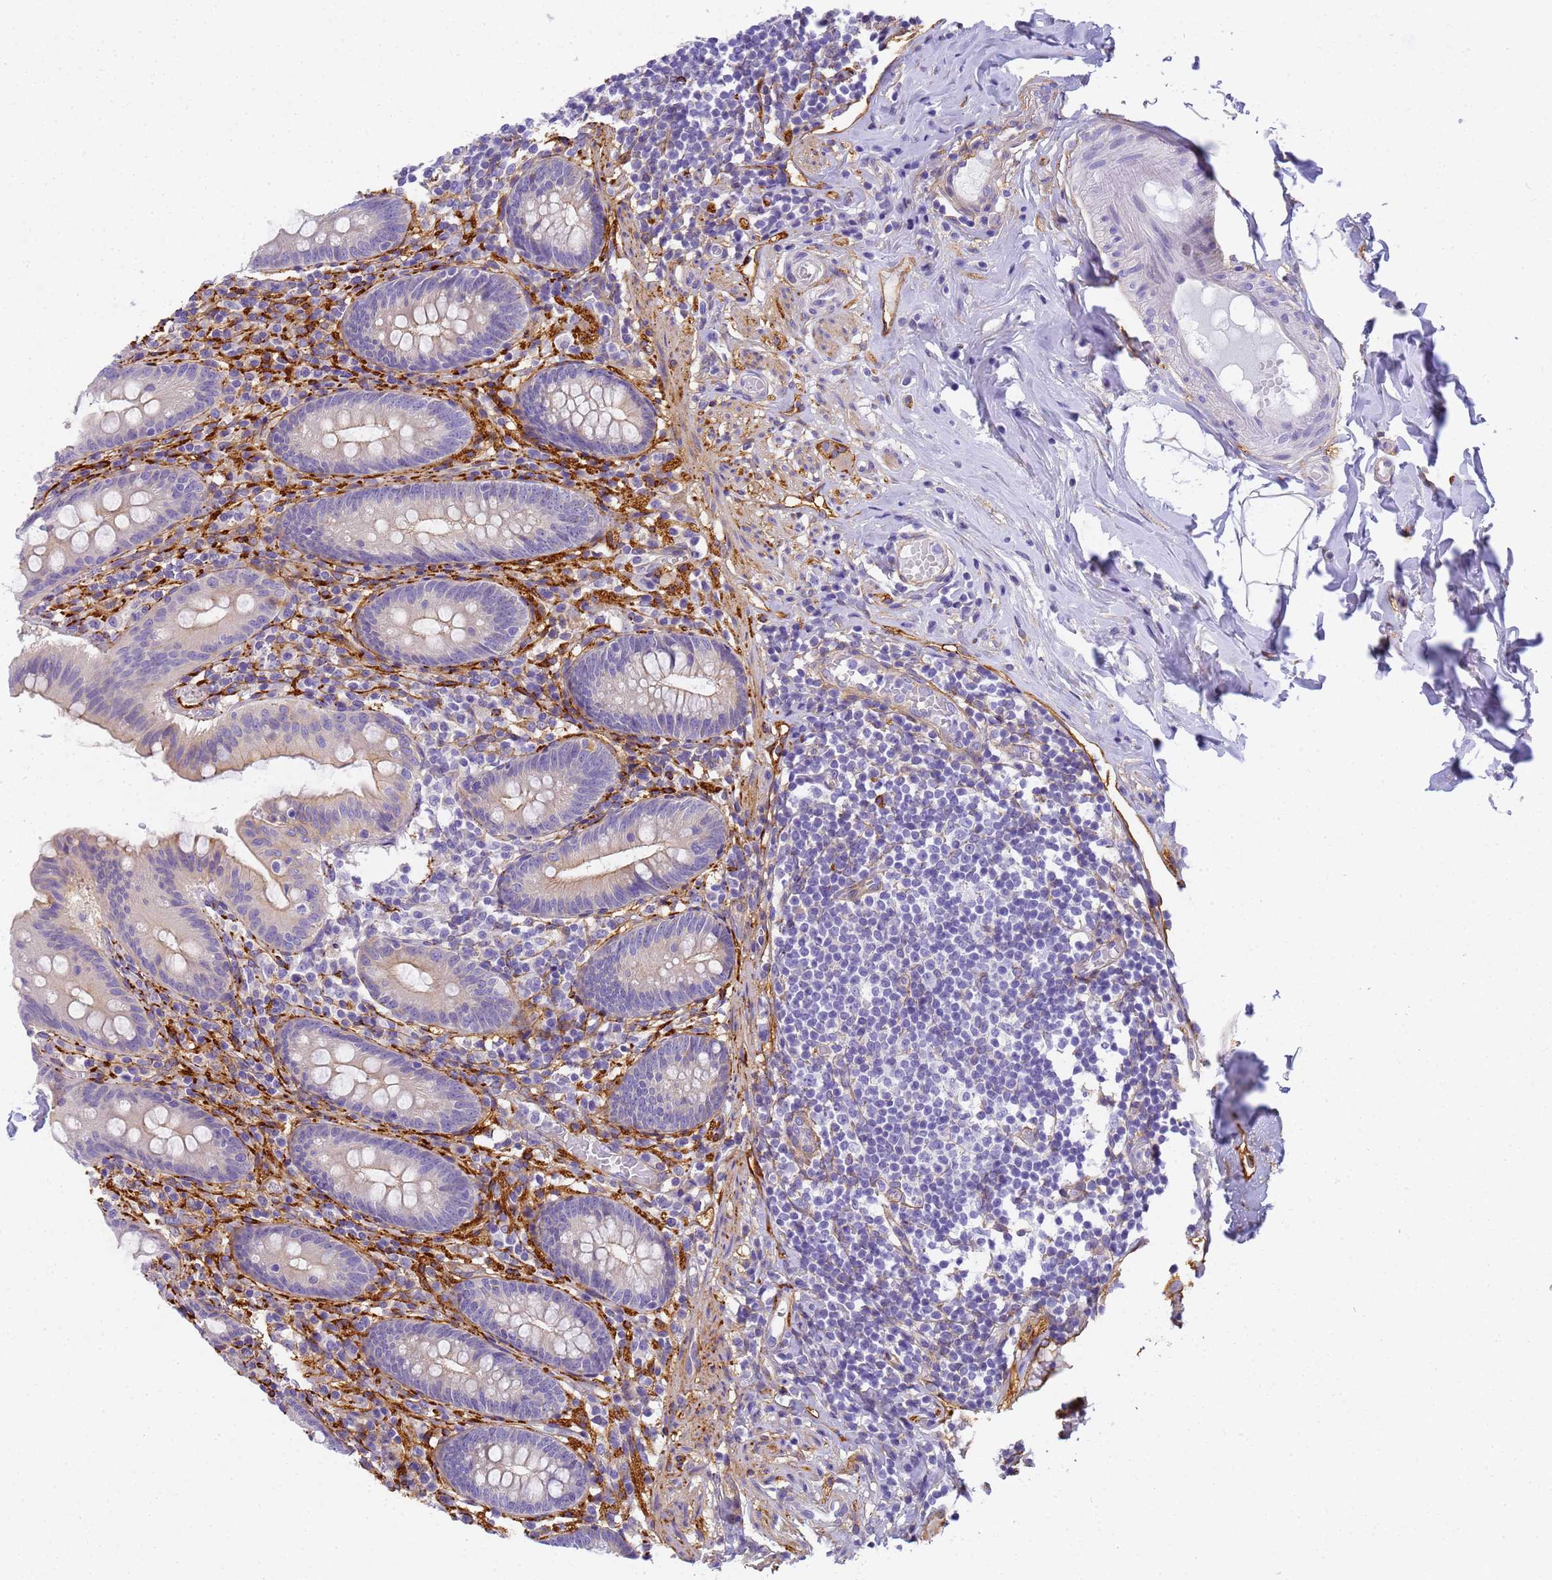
{"staining": {"intensity": "negative", "quantity": "none", "location": "none"}, "tissue": "appendix", "cell_type": "Glandular cells", "image_type": "normal", "snomed": [{"axis": "morphology", "description": "Normal tissue, NOS"}, {"axis": "topography", "description": "Appendix"}], "caption": "Glandular cells show no significant staining in unremarkable appendix.", "gene": "MVB12A", "patient": {"sex": "male", "age": 55}}